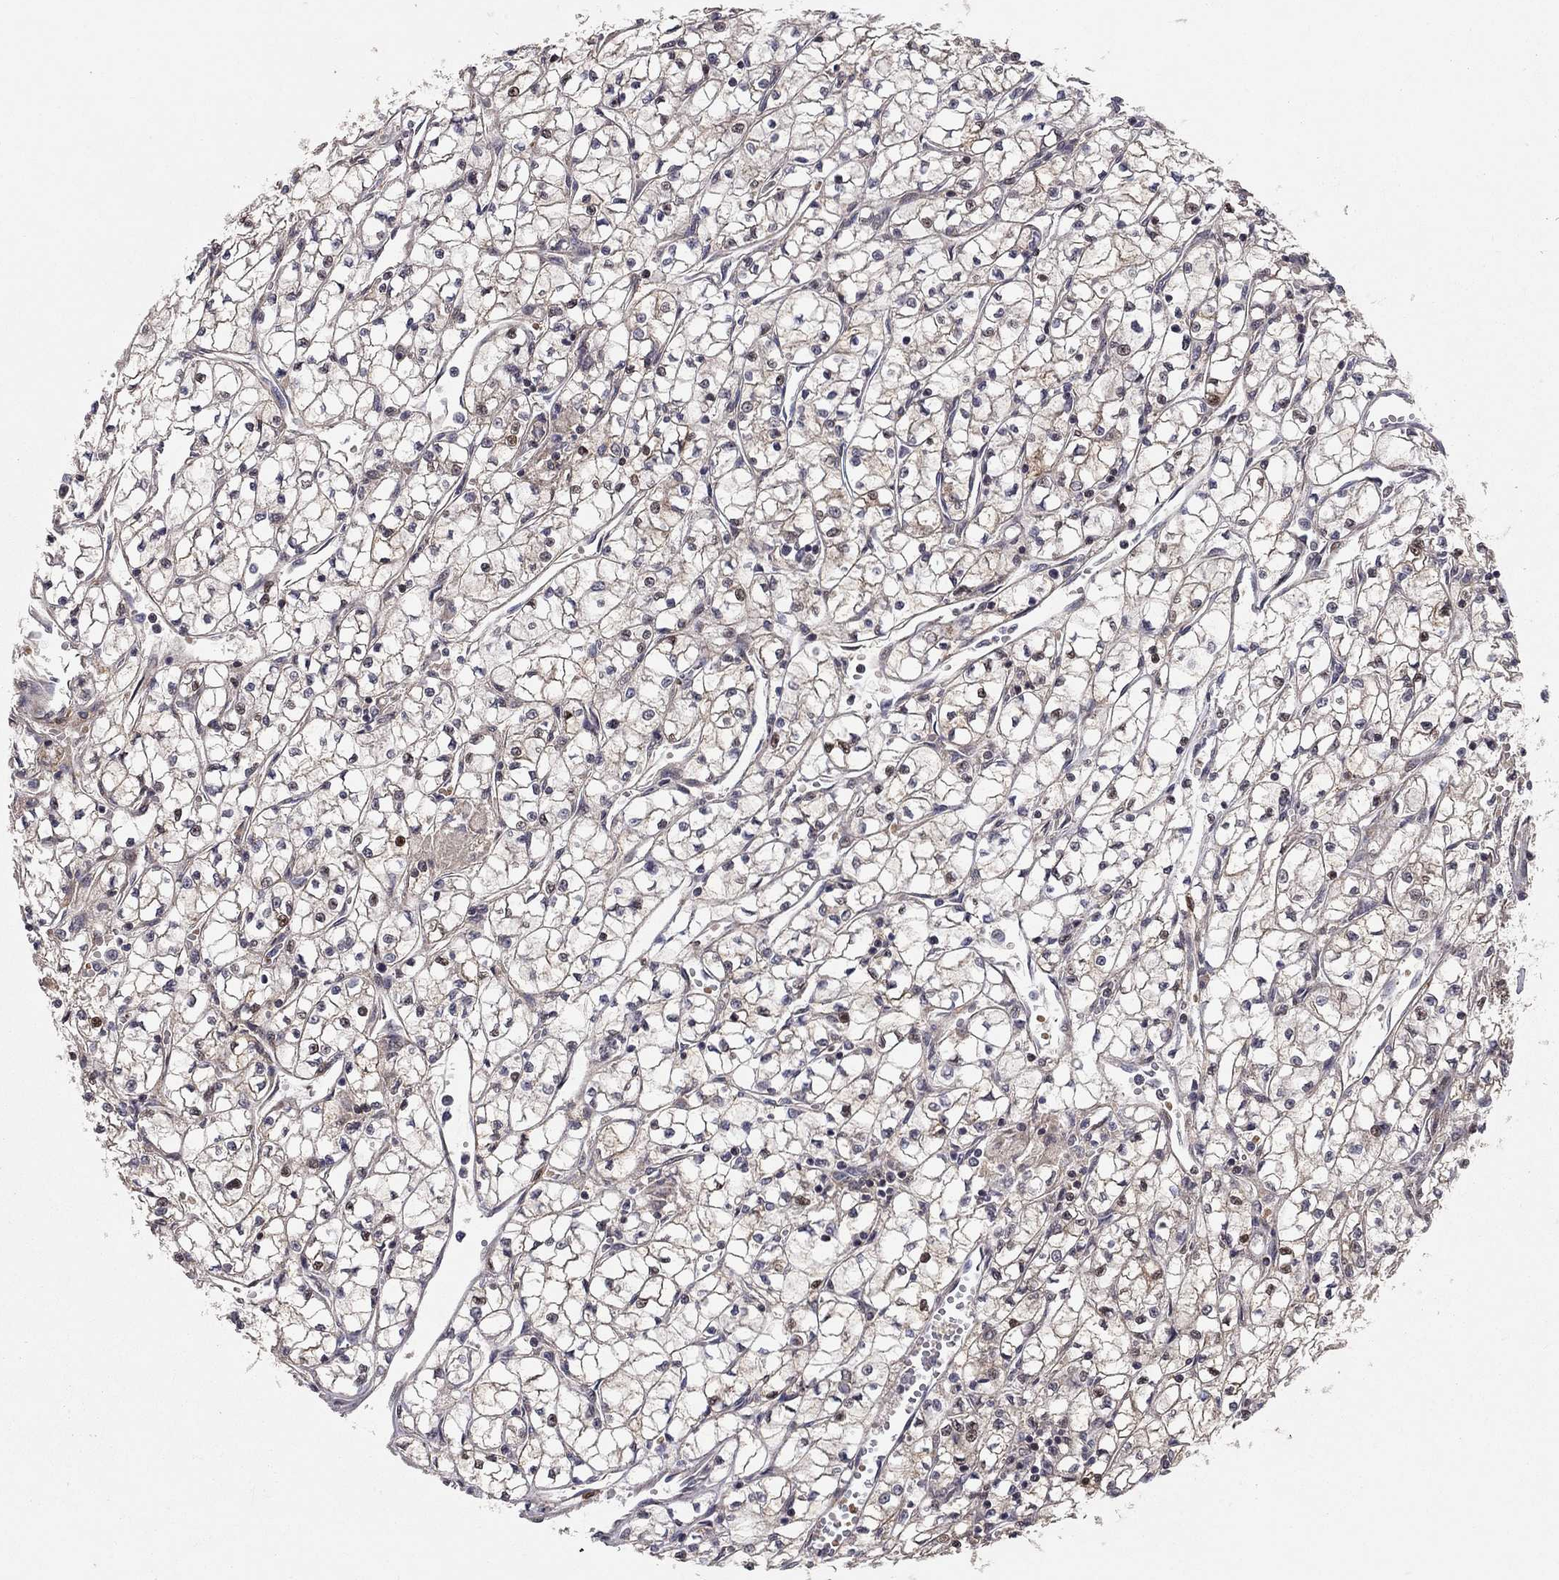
{"staining": {"intensity": "weak", "quantity": "<25%", "location": "nuclear"}, "tissue": "renal cancer", "cell_type": "Tumor cells", "image_type": "cancer", "snomed": [{"axis": "morphology", "description": "Adenocarcinoma, NOS"}, {"axis": "topography", "description": "Kidney"}], "caption": "Tumor cells show no significant protein expression in renal adenocarcinoma.", "gene": "HDAC3", "patient": {"sex": "female", "age": 64}}